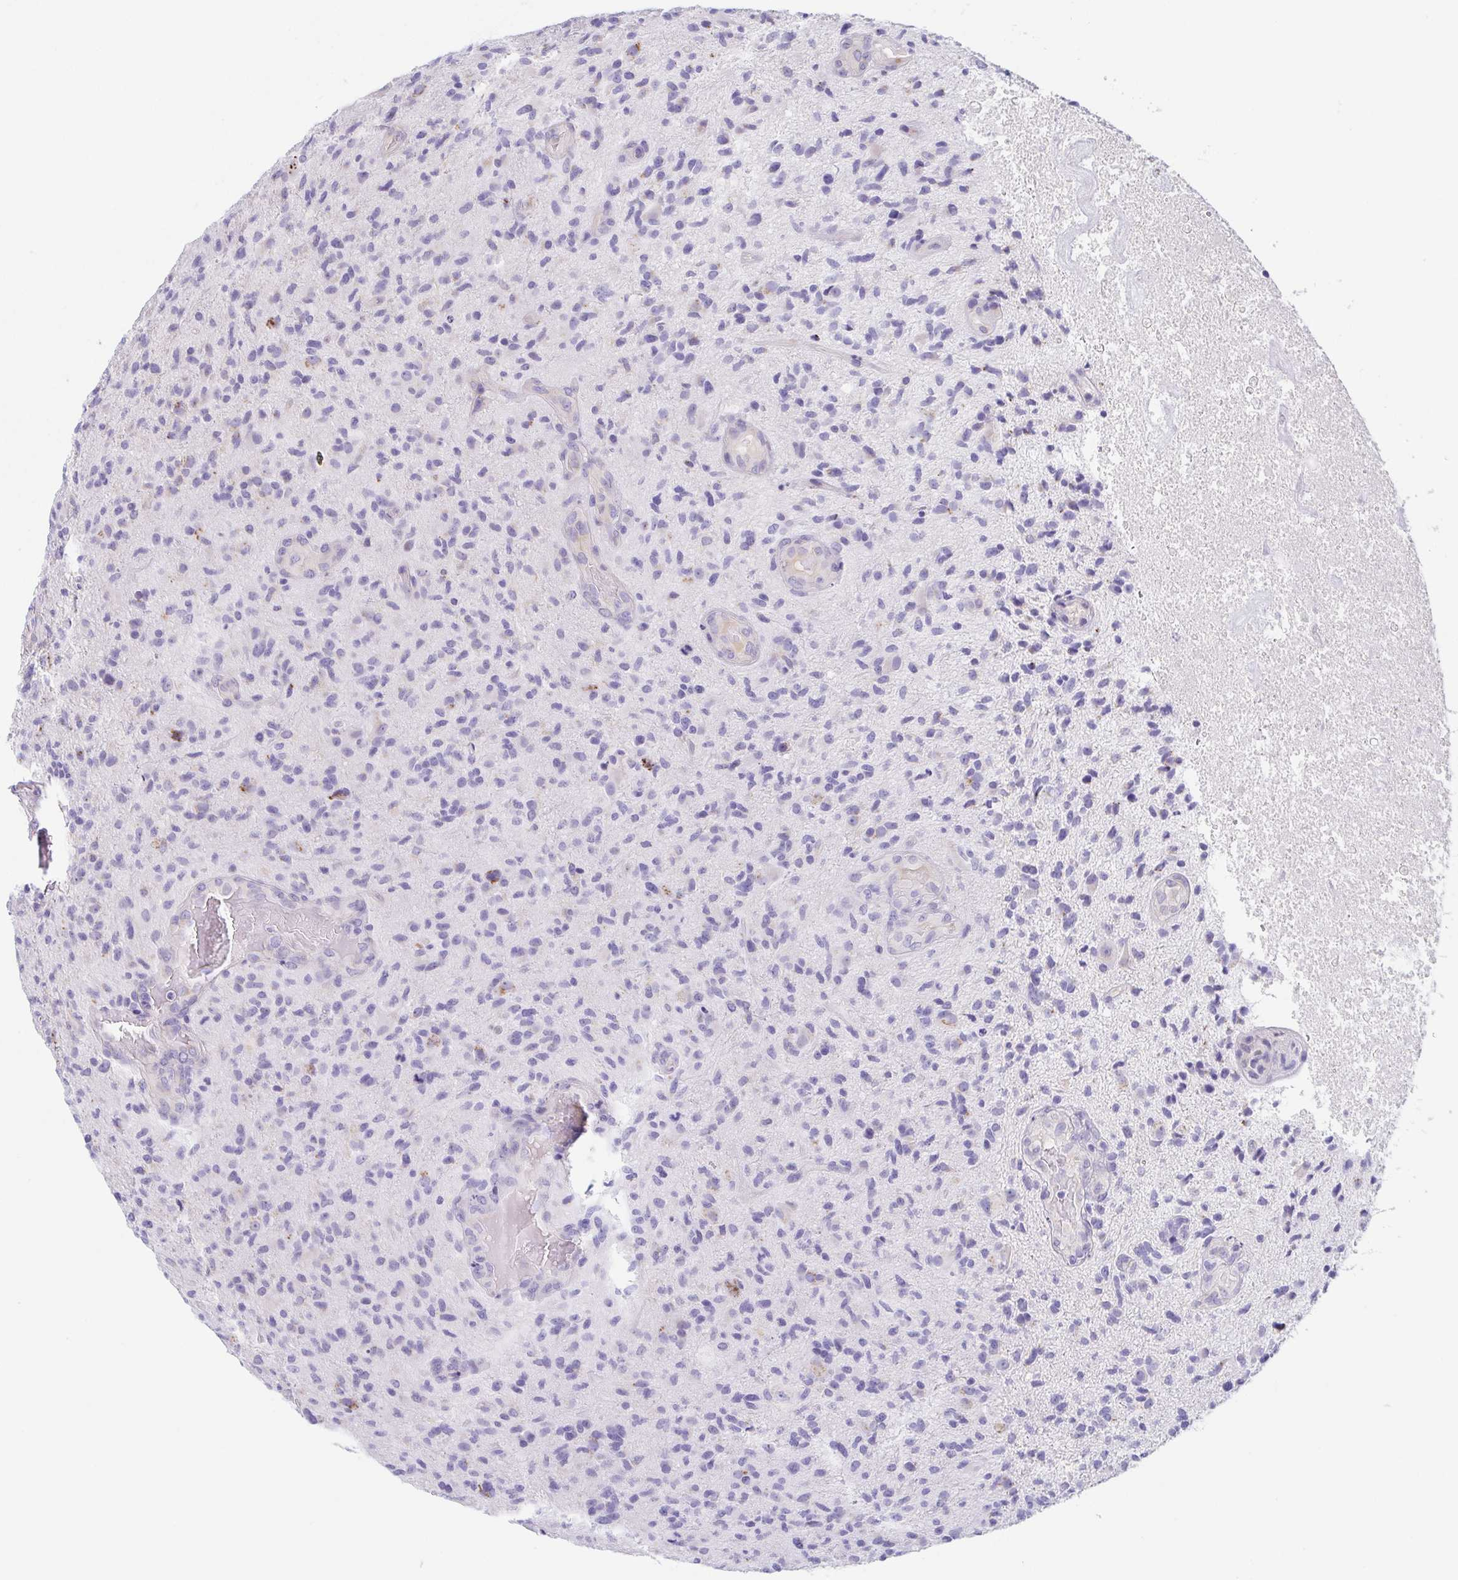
{"staining": {"intensity": "negative", "quantity": "none", "location": "none"}, "tissue": "glioma", "cell_type": "Tumor cells", "image_type": "cancer", "snomed": [{"axis": "morphology", "description": "Glioma, malignant, High grade"}, {"axis": "topography", "description": "Brain"}], "caption": "Malignant glioma (high-grade) was stained to show a protein in brown. There is no significant expression in tumor cells. (DAB (3,3'-diaminobenzidine) immunohistochemistry visualized using brightfield microscopy, high magnification).", "gene": "LDLRAD1", "patient": {"sex": "male", "age": 55}}